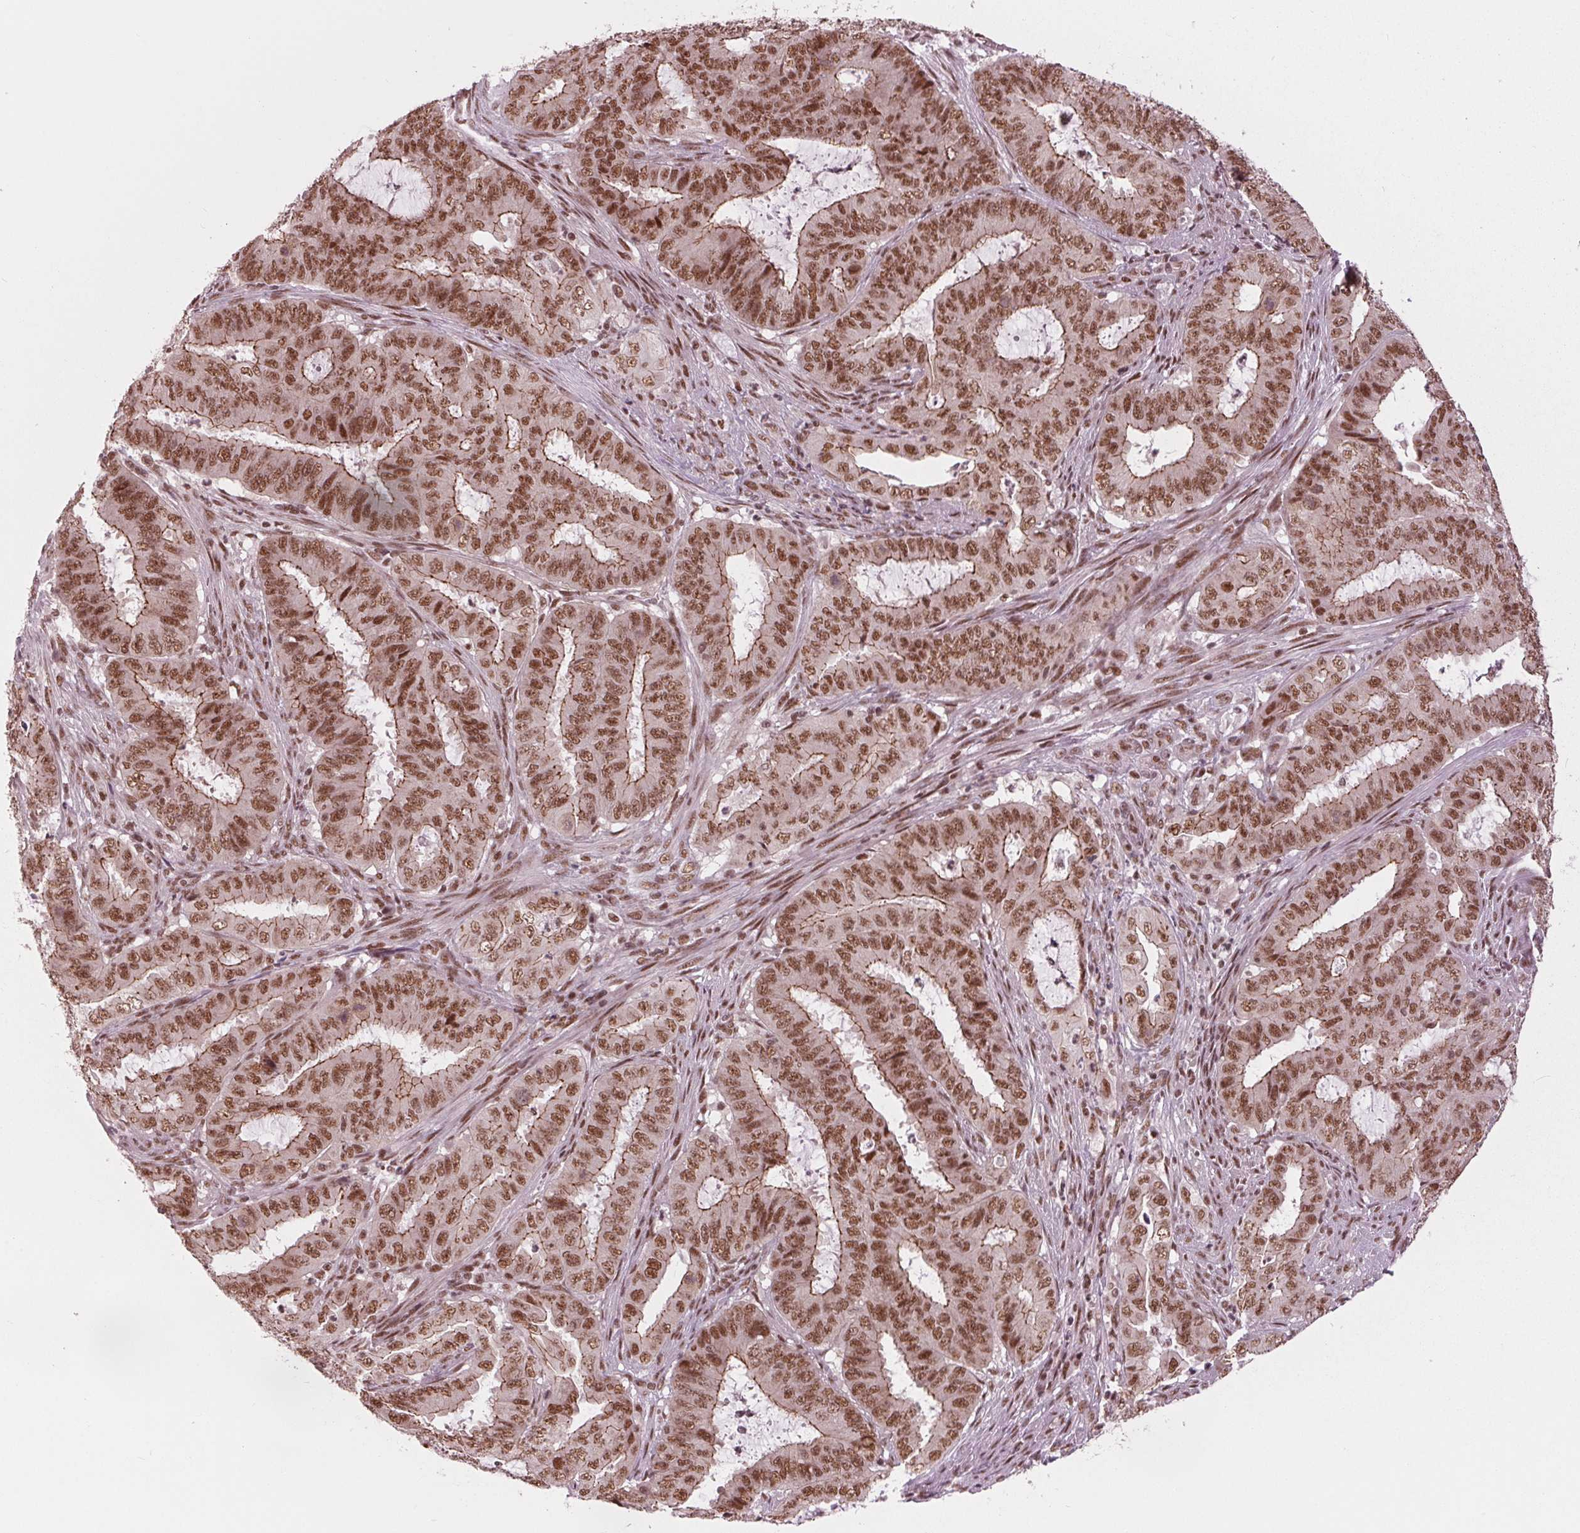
{"staining": {"intensity": "moderate", "quantity": ">75%", "location": "cytoplasmic/membranous,nuclear"}, "tissue": "endometrial cancer", "cell_type": "Tumor cells", "image_type": "cancer", "snomed": [{"axis": "morphology", "description": "Adenocarcinoma, NOS"}, {"axis": "topography", "description": "Endometrium"}], "caption": "IHC of human endometrial adenocarcinoma displays medium levels of moderate cytoplasmic/membranous and nuclear staining in about >75% of tumor cells. The protein of interest is shown in brown color, while the nuclei are stained blue.", "gene": "LSM2", "patient": {"sex": "female", "age": 51}}